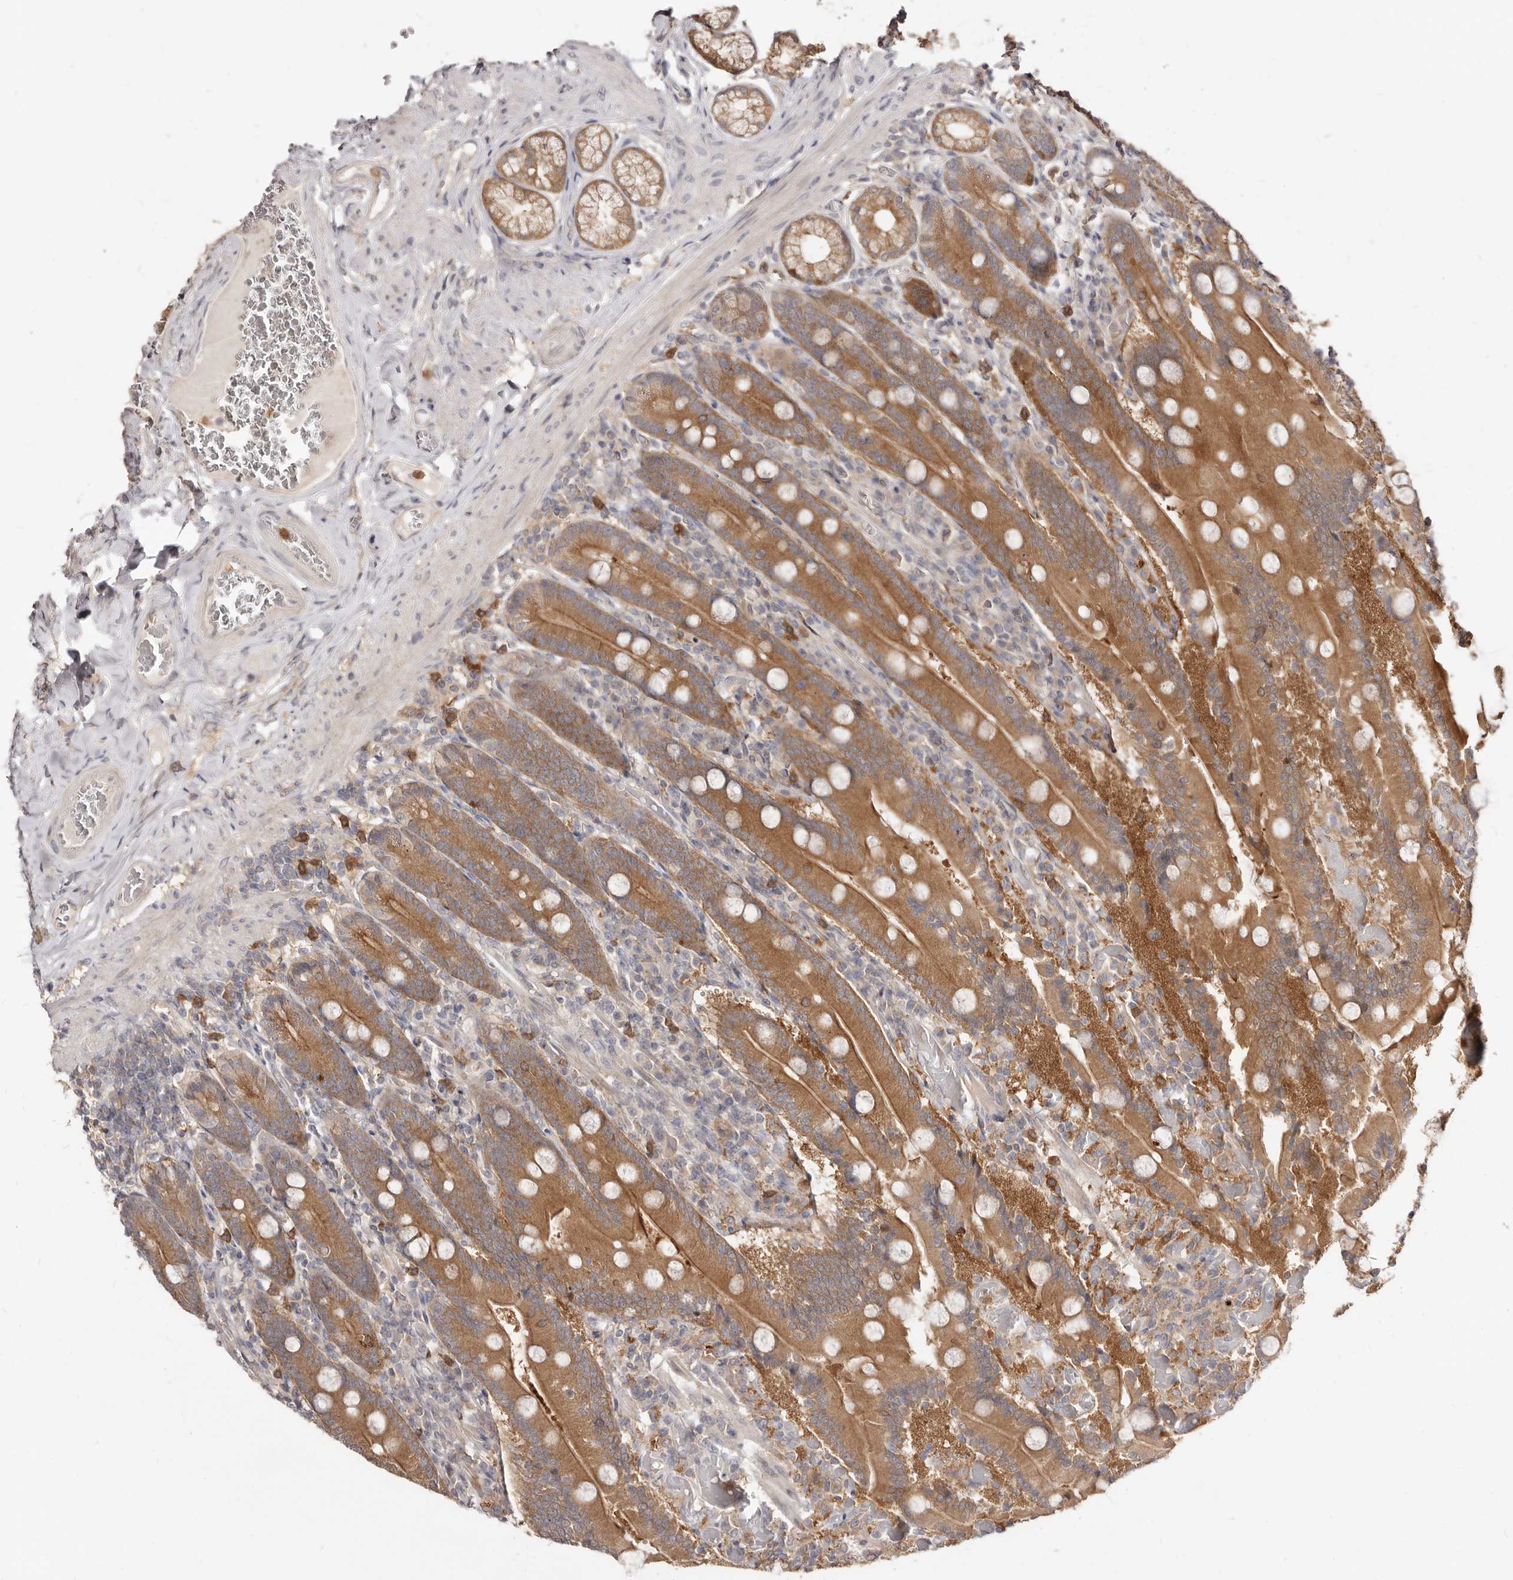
{"staining": {"intensity": "moderate", "quantity": ">75%", "location": "cytoplasmic/membranous"}, "tissue": "duodenum", "cell_type": "Glandular cells", "image_type": "normal", "snomed": [{"axis": "morphology", "description": "Normal tissue, NOS"}, {"axis": "topography", "description": "Duodenum"}], "caption": "Moderate cytoplasmic/membranous protein expression is seen in approximately >75% of glandular cells in duodenum.", "gene": "TC2N", "patient": {"sex": "female", "age": 62}}